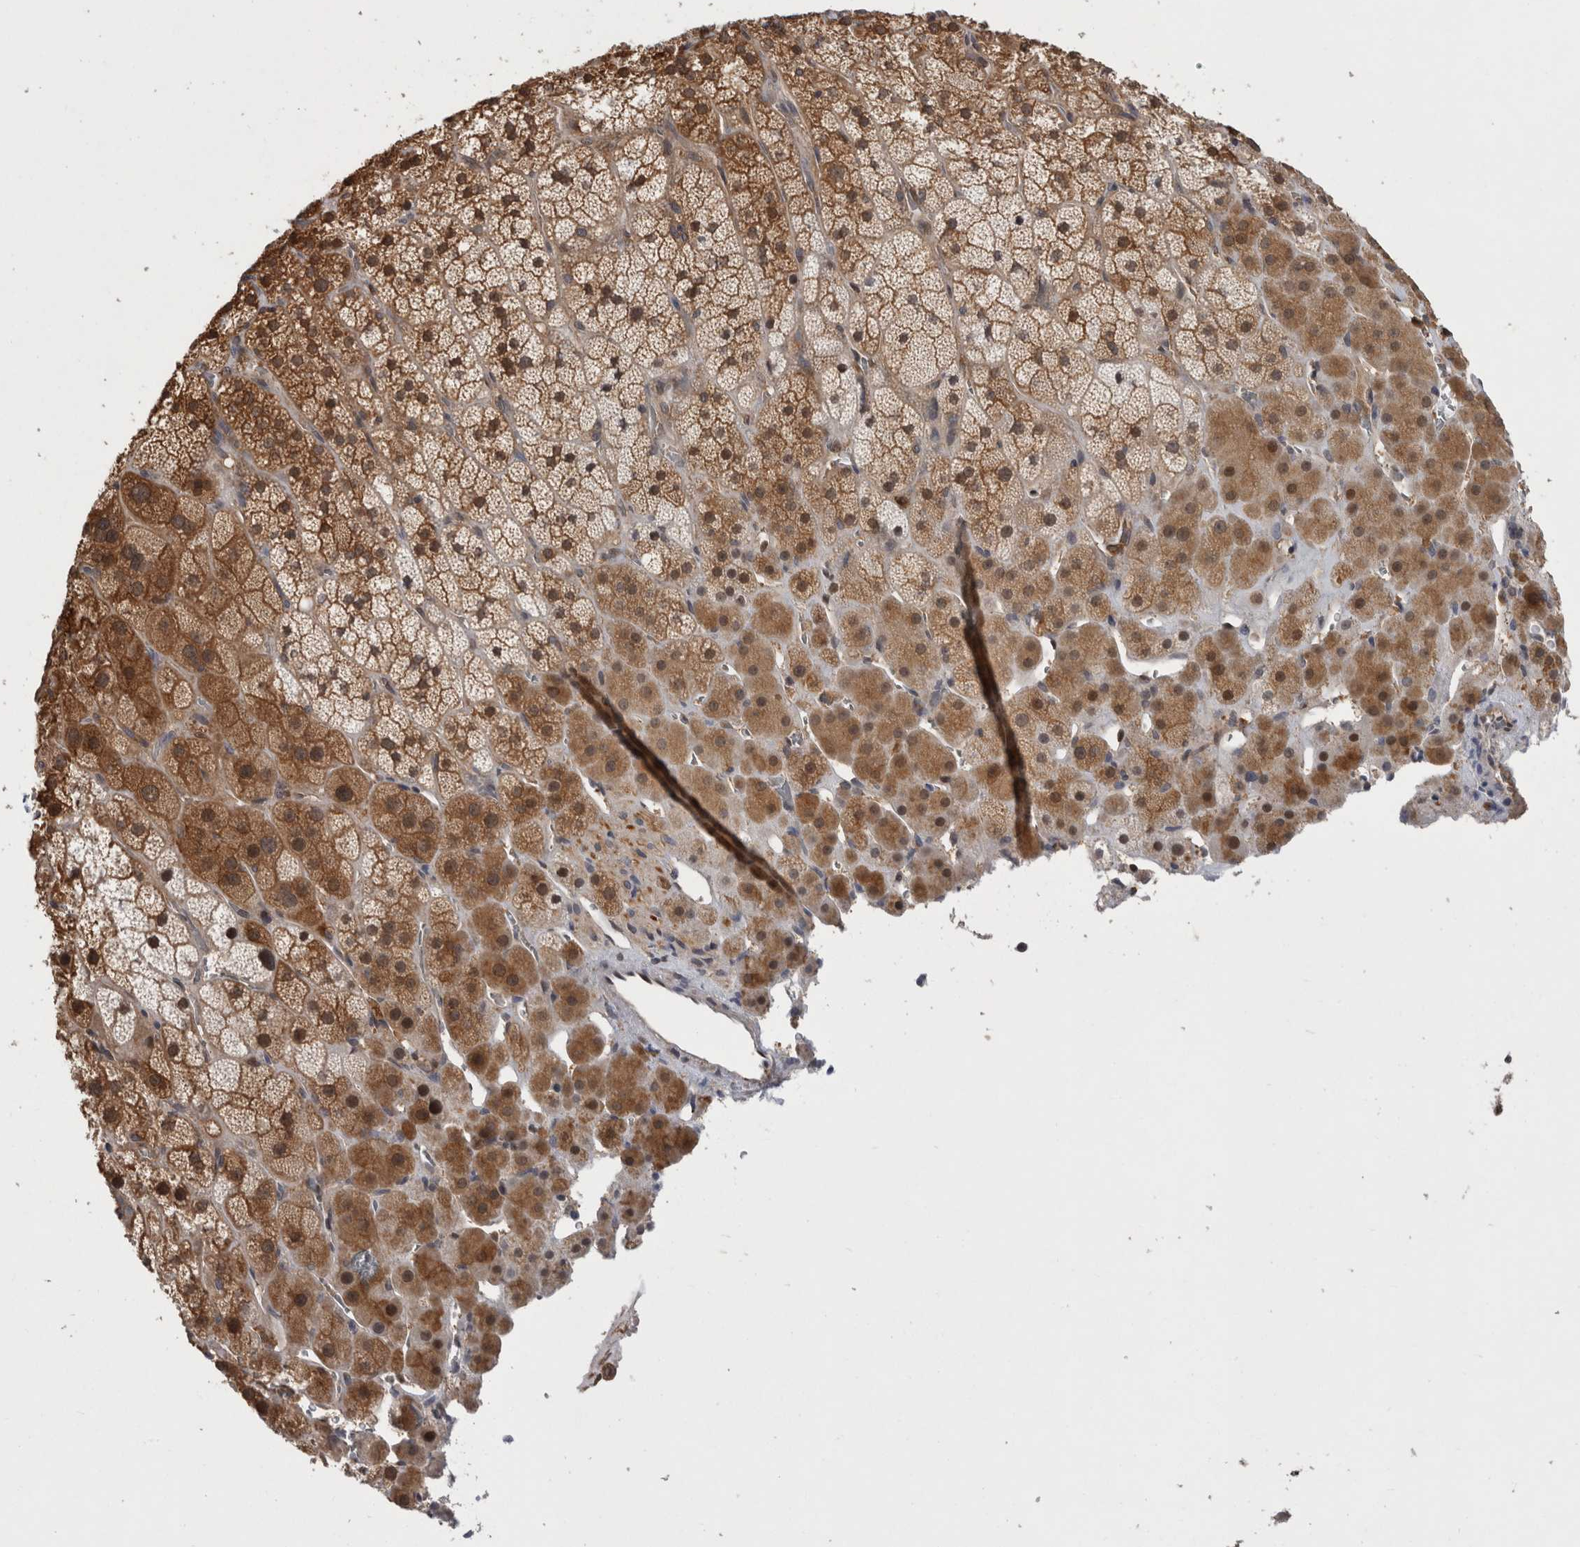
{"staining": {"intensity": "moderate", "quantity": ">75%", "location": "cytoplasmic/membranous,nuclear"}, "tissue": "adrenal gland", "cell_type": "Glandular cells", "image_type": "normal", "snomed": [{"axis": "morphology", "description": "Normal tissue, NOS"}, {"axis": "topography", "description": "Adrenal gland"}], "caption": "Immunohistochemistry (DAB (3,3'-diaminobenzidine)) staining of normal adrenal gland reveals moderate cytoplasmic/membranous,nuclear protein expression in about >75% of glandular cells.", "gene": "ASTN2", "patient": {"sex": "male", "age": 57}}